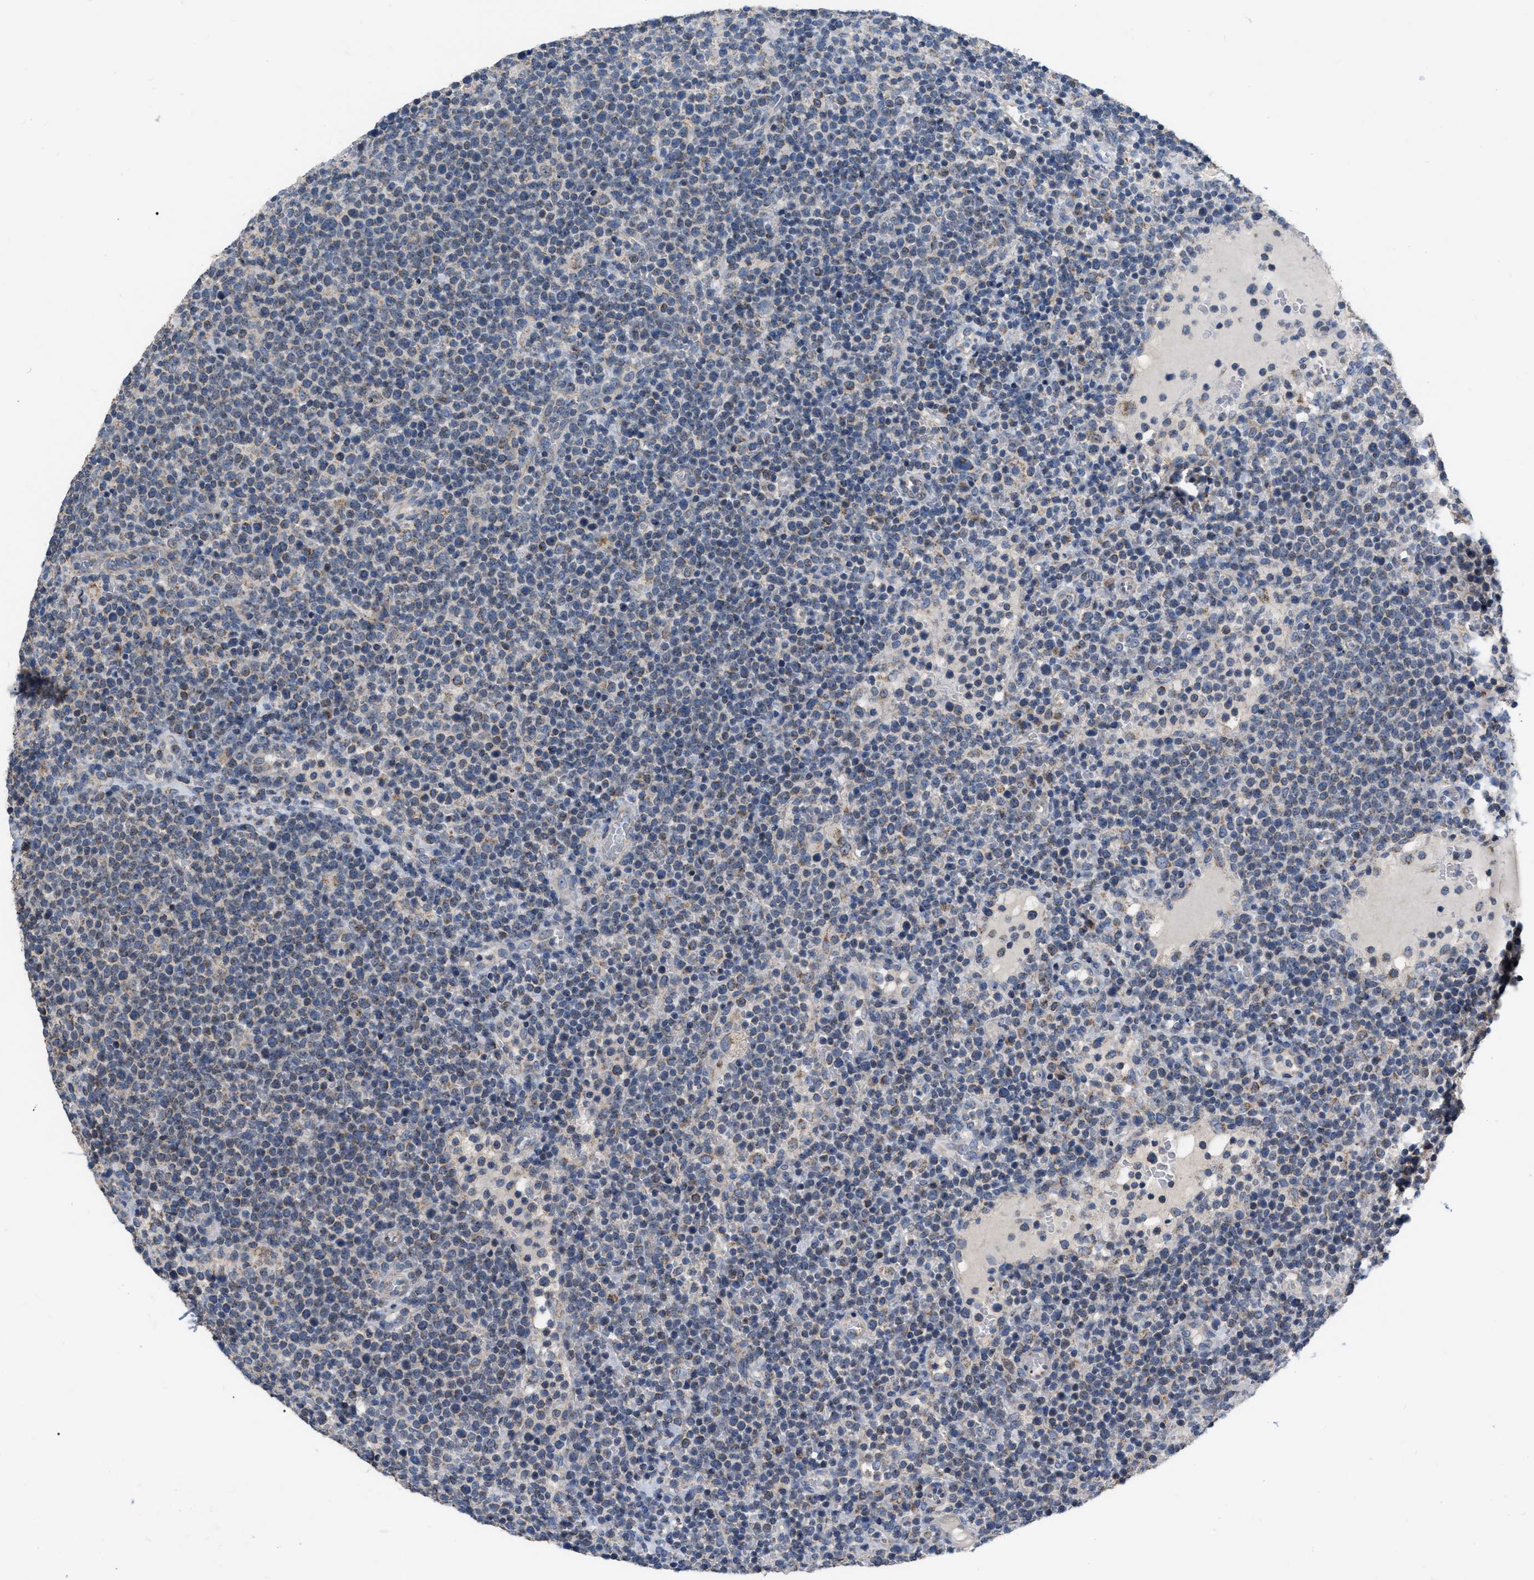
{"staining": {"intensity": "negative", "quantity": "none", "location": "none"}, "tissue": "lymphoma", "cell_type": "Tumor cells", "image_type": "cancer", "snomed": [{"axis": "morphology", "description": "Malignant lymphoma, non-Hodgkin's type, High grade"}, {"axis": "topography", "description": "Lymph node"}], "caption": "A high-resolution image shows immunohistochemistry staining of lymphoma, which displays no significant positivity in tumor cells.", "gene": "DDX56", "patient": {"sex": "male", "age": 61}}